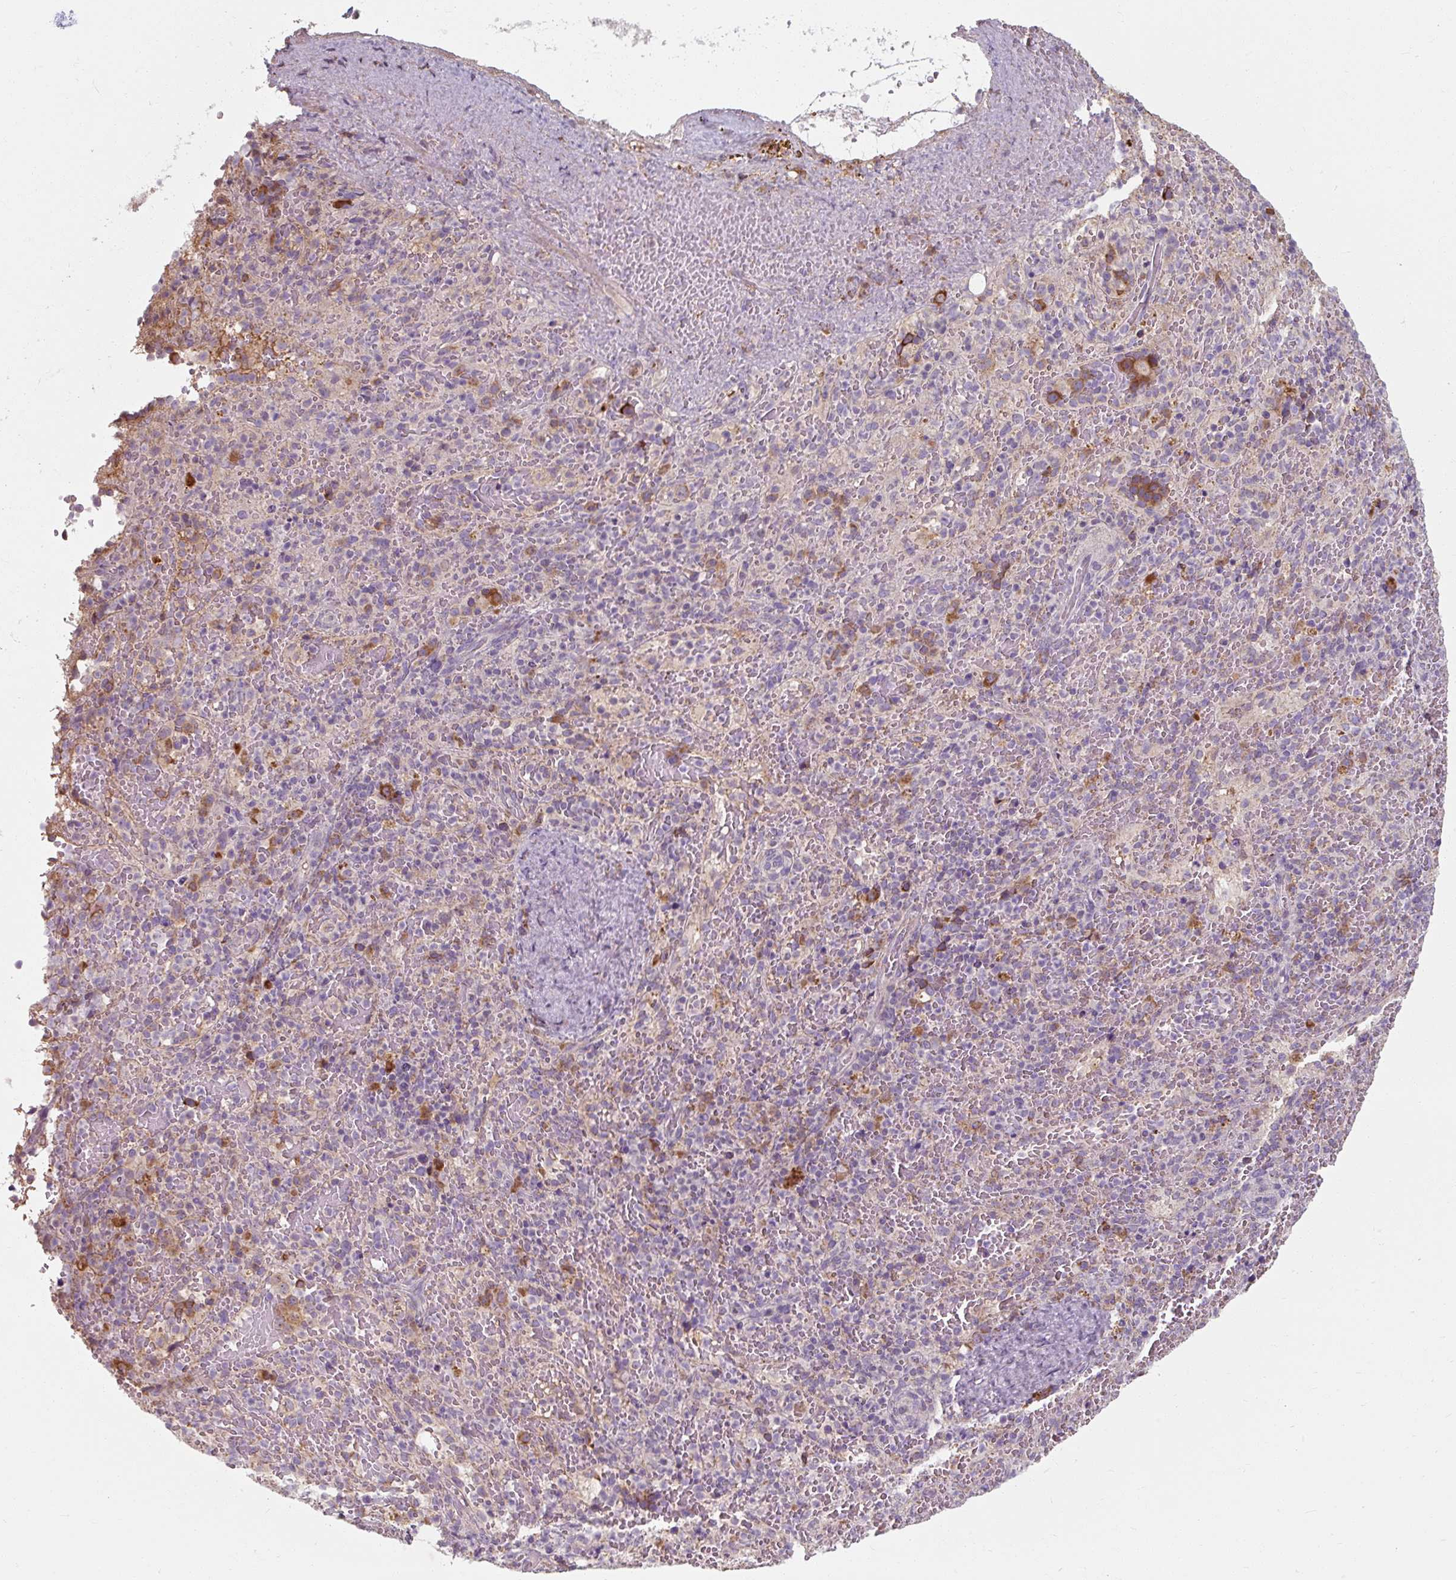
{"staining": {"intensity": "negative", "quantity": "none", "location": "none"}, "tissue": "spleen", "cell_type": "Cells in red pulp", "image_type": "normal", "snomed": [{"axis": "morphology", "description": "Normal tissue, NOS"}, {"axis": "topography", "description": "Spleen"}], "caption": "IHC photomicrograph of normal human spleen stained for a protein (brown), which displays no positivity in cells in red pulp.", "gene": "TSEN54", "patient": {"sex": "female", "age": 50}}